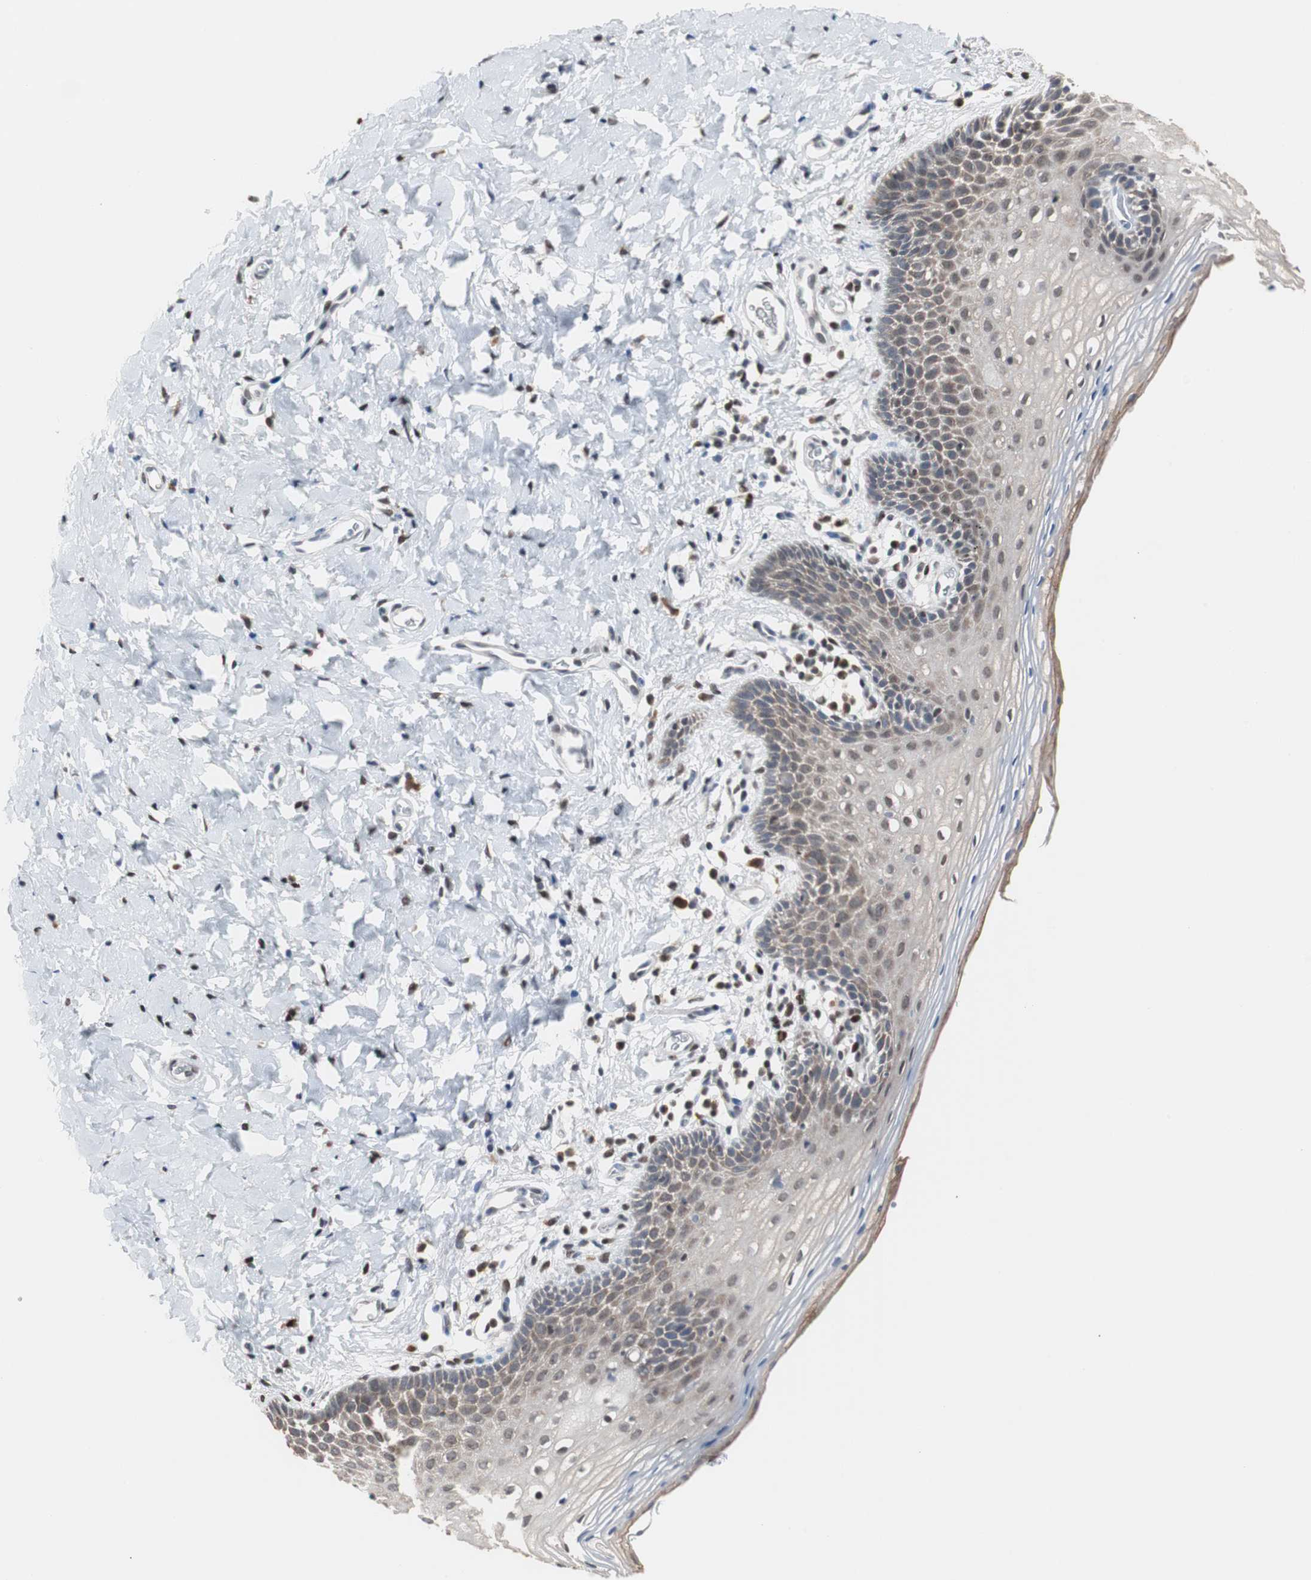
{"staining": {"intensity": "weak", "quantity": ">75%", "location": "cytoplasmic/membranous,nuclear"}, "tissue": "vagina", "cell_type": "Squamous epithelial cells", "image_type": "normal", "snomed": [{"axis": "morphology", "description": "Normal tissue, NOS"}, {"axis": "topography", "description": "Vagina"}], "caption": "Protein expression analysis of unremarkable human vagina reveals weak cytoplasmic/membranous,nuclear positivity in approximately >75% of squamous epithelial cells.", "gene": "ZHX2", "patient": {"sex": "female", "age": 55}}